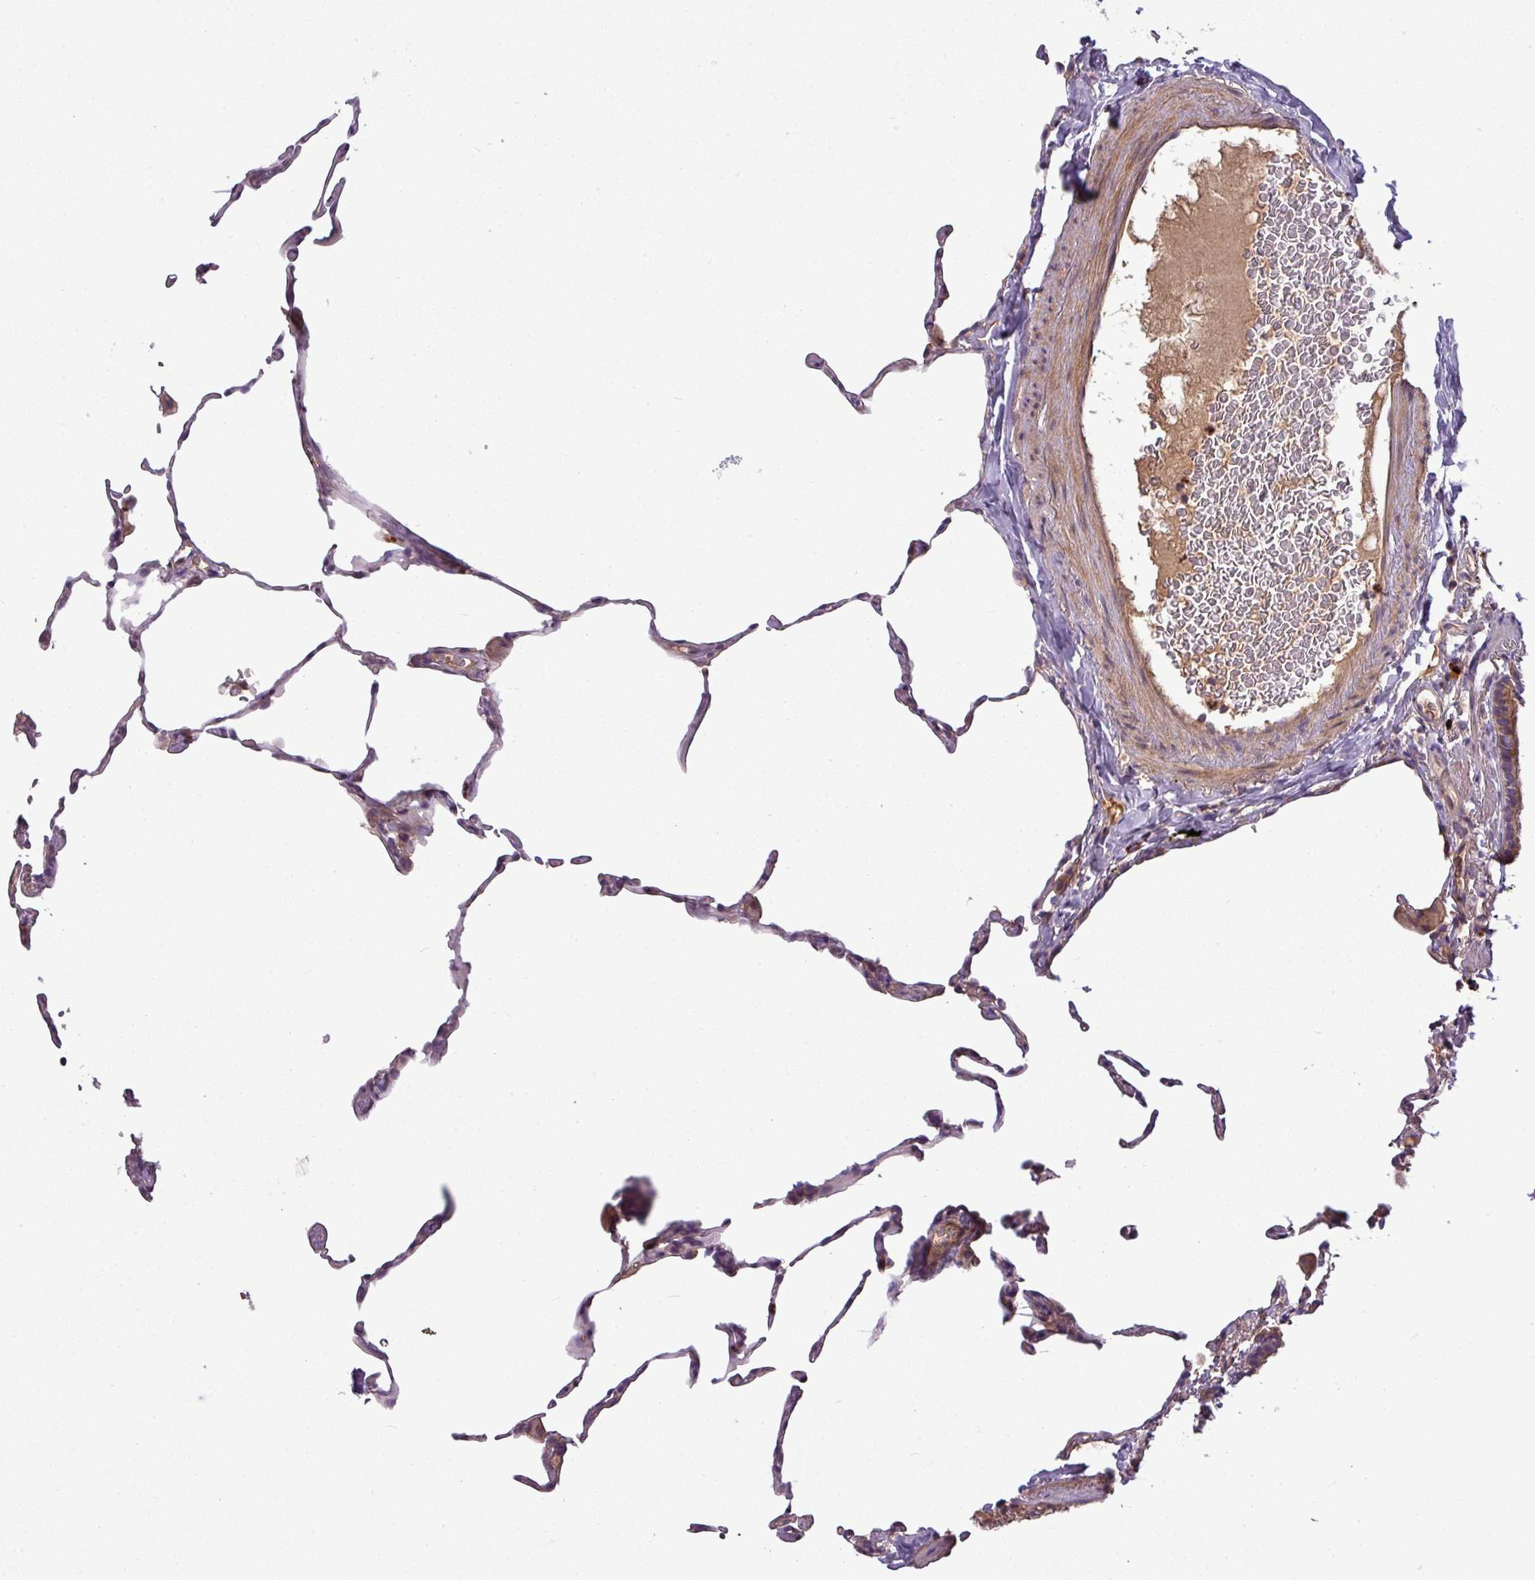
{"staining": {"intensity": "moderate", "quantity": "<25%", "location": "cytoplasmic/membranous"}, "tissue": "lung", "cell_type": "Alveolar cells", "image_type": "normal", "snomed": [{"axis": "morphology", "description": "Normal tissue, NOS"}, {"axis": "topography", "description": "Lung"}], "caption": "Immunohistochemistry (DAB (3,3'-diaminobenzidine)) staining of normal human lung reveals moderate cytoplasmic/membranous protein positivity in about <25% of alveolar cells.", "gene": "PAPLN", "patient": {"sex": "female", "age": 57}}